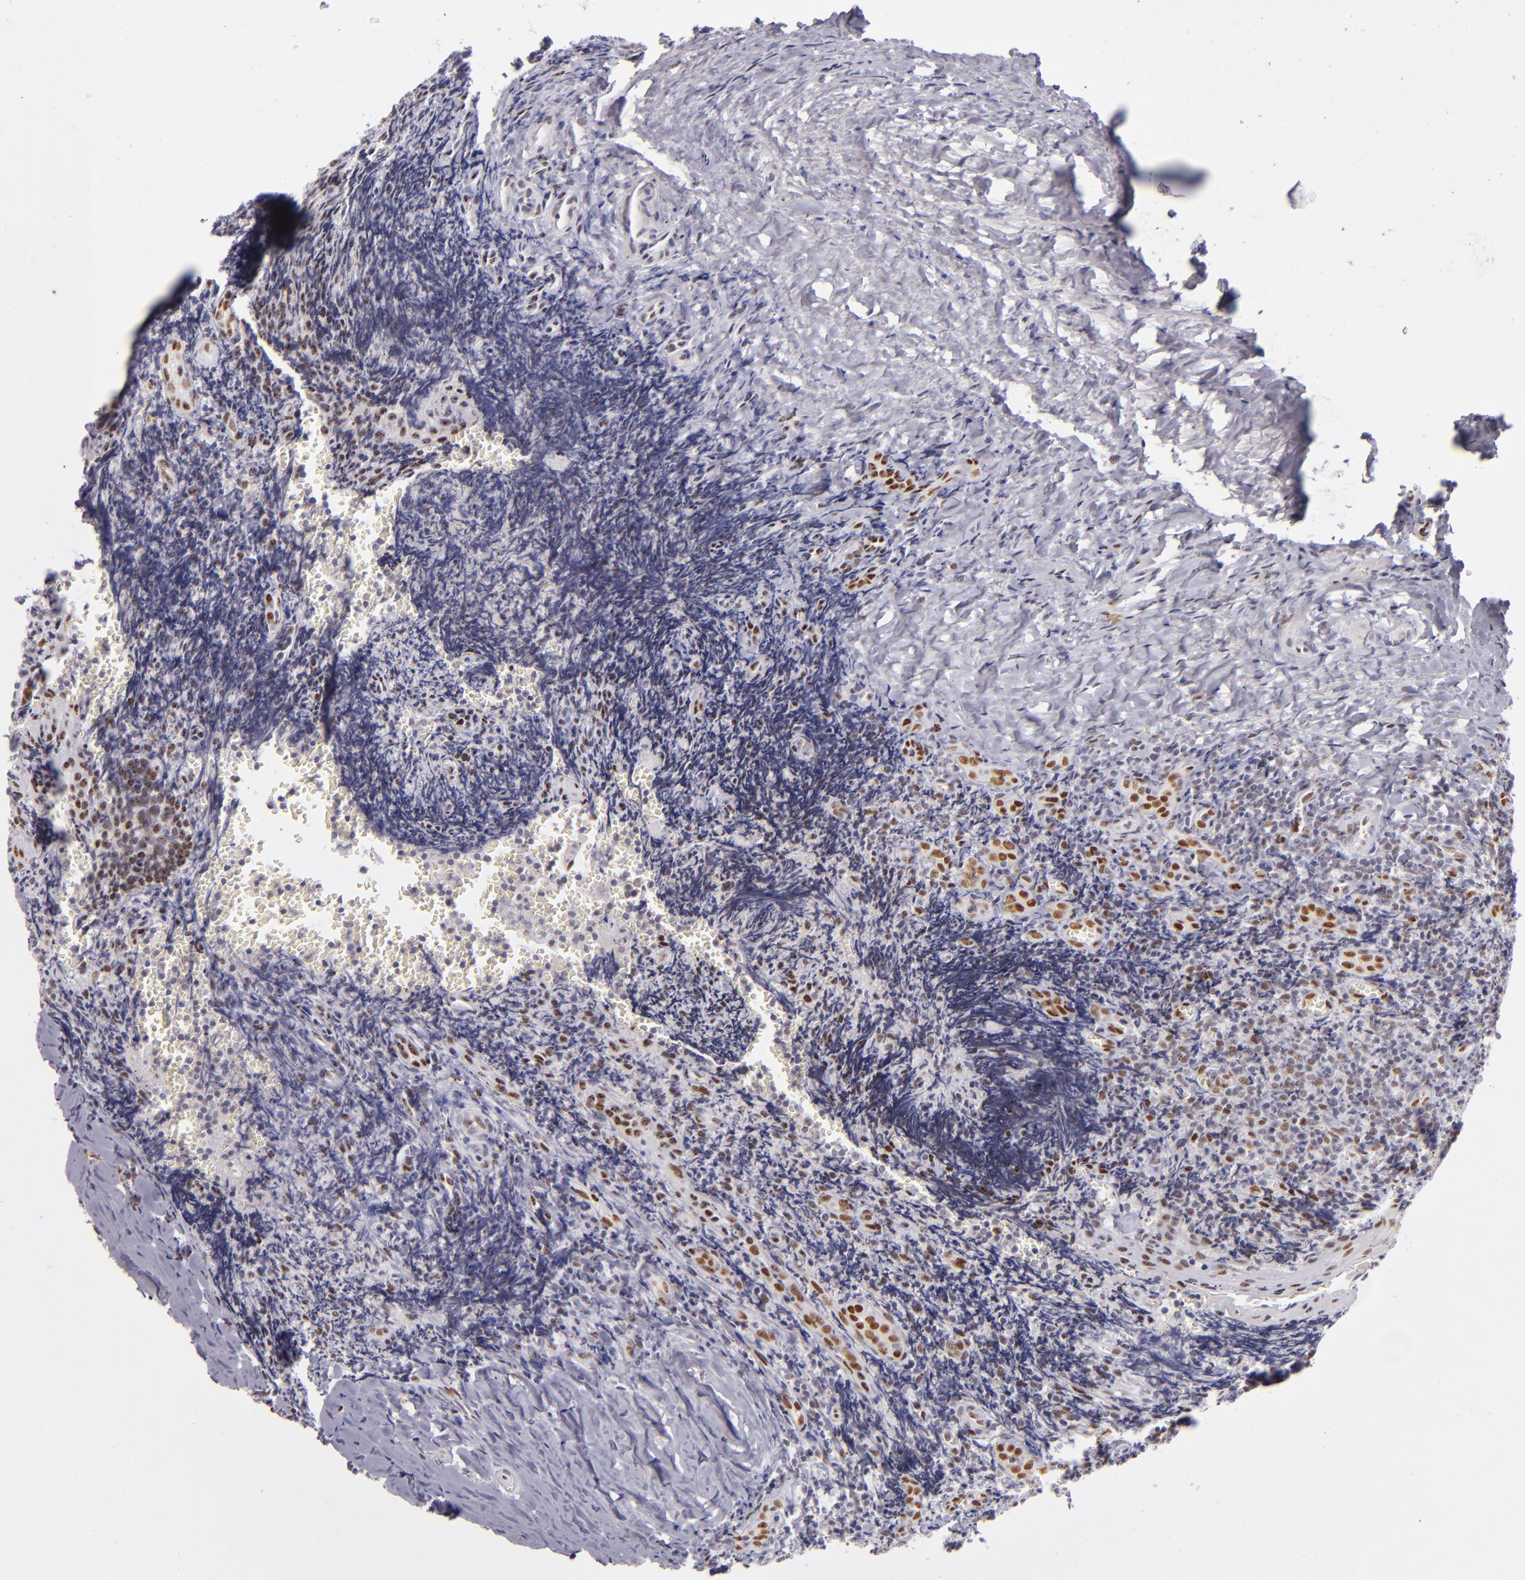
{"staining": {"intensity": "moderate", "quantity": "<25%", "location": "nuclear"}, "tissue": "tonsil", "cell_type": "Germinal center cells", "image_type": "normal", "snomed": [{"axis": "morphology", "description": "Normal tissue, NOS"}, {"axis": "topography", "description": "Tonsil"}], "caption": "Immunohistochemistry (IHC) of benign human tonsil displays low levels of moderate nuclear positivity in approximately <25% of germinal center cells. The staining was performed using DAB (3,3'-diaminobenzidine) to visualize the protein expression in brown, while the nuclei were stained in blue with hematoxylin (Magnification: 20x).", "gene": "TOP3A", "patient": {"sex": "male", "age": 20}}